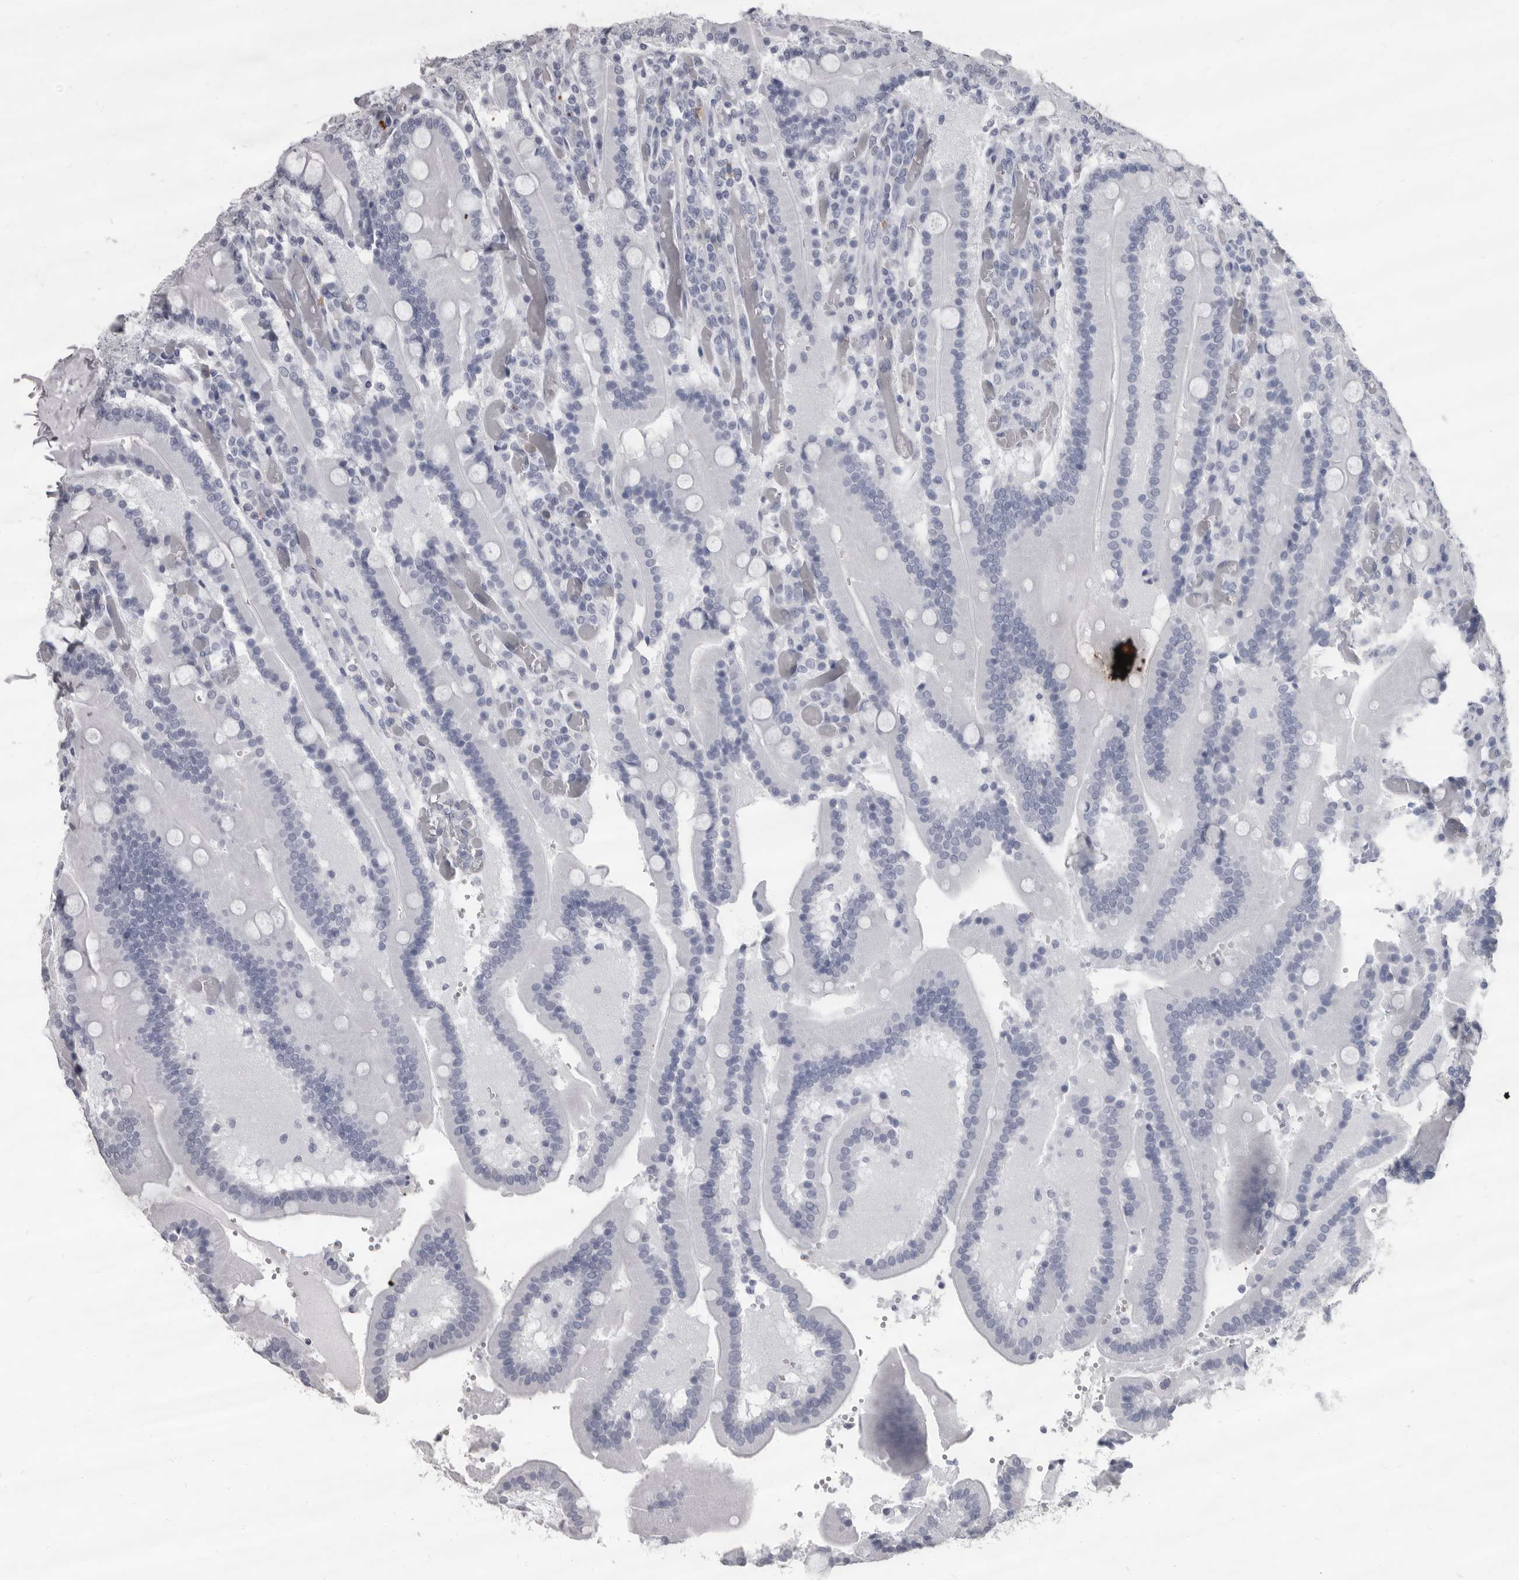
{"staining": {"intensity": "negative", "quantity": "none", "location": "none"}, "tissue": "duodenum", "cell_type": "Glandular cells", "image_type": "normal", "snomed": [{"axis": "morphology", "description": "Normal tissue, NOS"}, {"axis": "topography", "description": "Duodenum"}], "caption": "Glandular cells show no significant positivity in benign duodenum. (IHC, brightfield microscopy, high magnification).", "gene": "GZMH", "patient": {"sex": "female", "age": 62}}